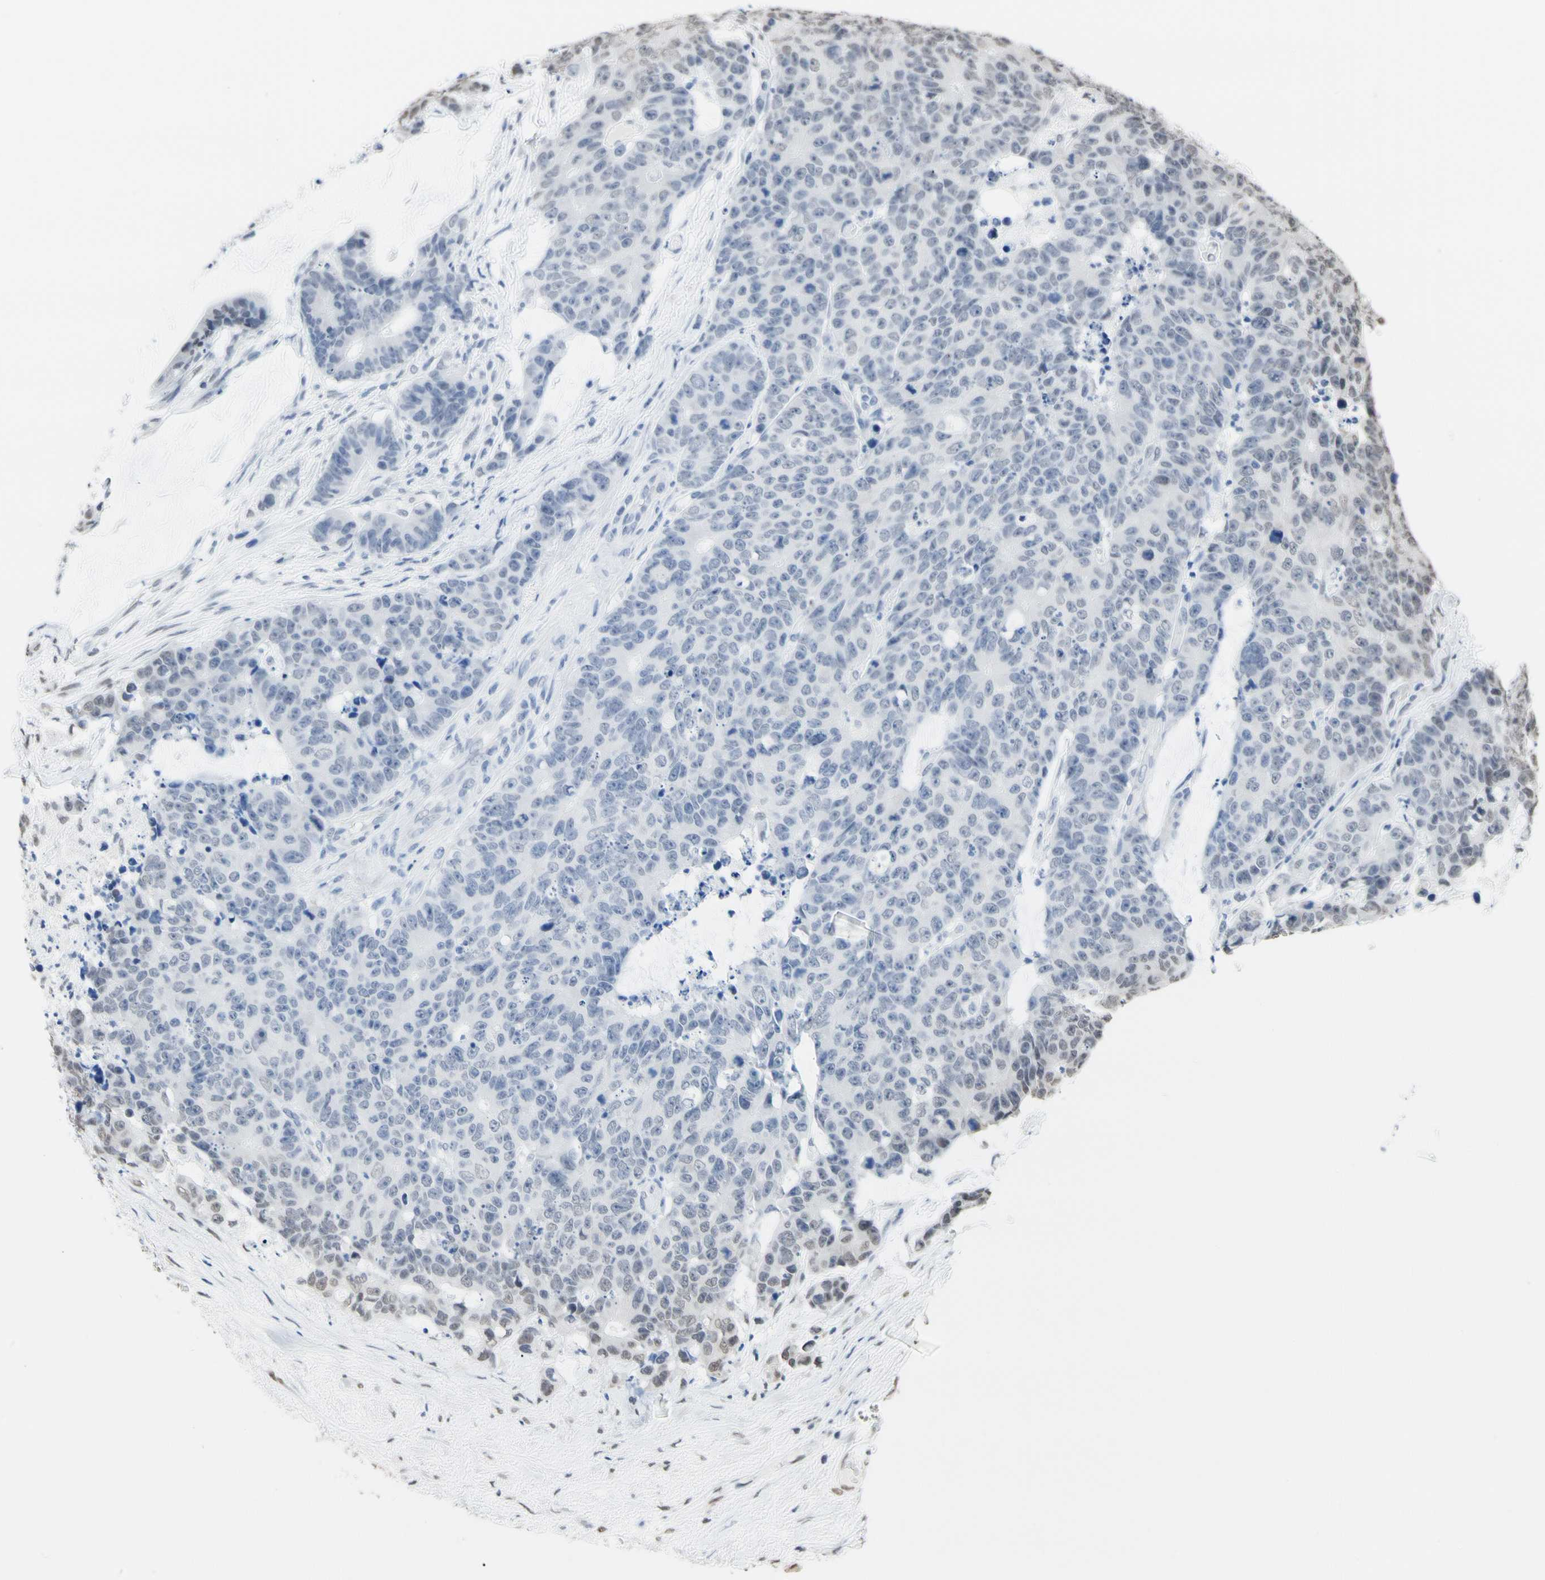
{"staining": {"intensity": "weak", "quantity": "<25%", "location": "nuclear"}, "tissue": "colorectal cancer", "cell_type": "Tumor cells", "image_type": "cancer", "snomed": [{"axis": "morphology", "description": "Adenocarcinoma, NOS"}, {"axis": "topography", "description": "Colon"}], "caption": "Immunohistochemistry of colorectal cancer shows no positivity in tumor cells. (IHC, brightfield microscopy, high magnification).", "gene": "HNRNPK", "patient": {"sex": "female", "age": 86}}